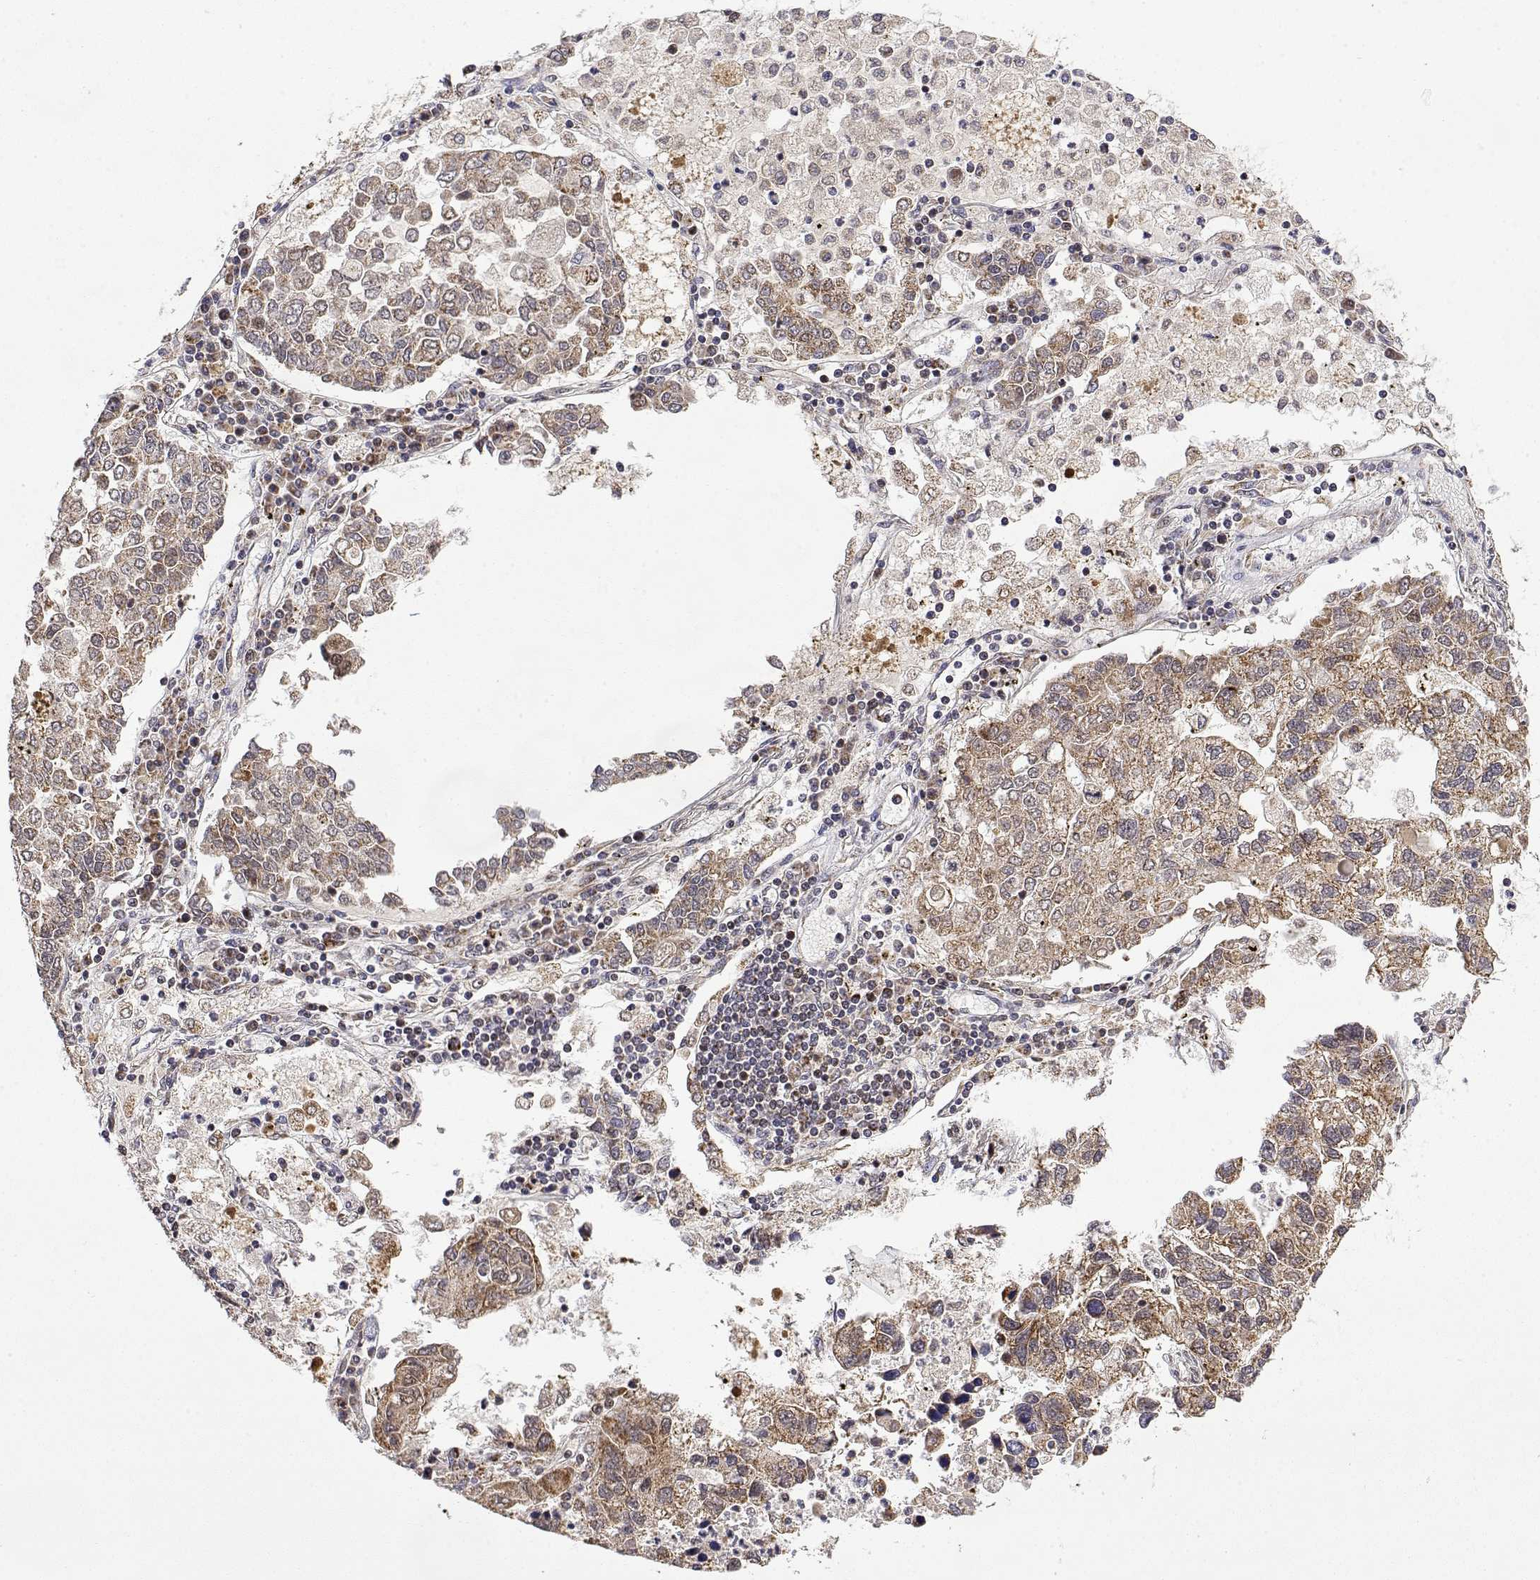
{"staining": {"intensity": "moderate", "quantity": ">75%", "location": "cytoplasmic/membranous"}, "tissue": "lung cancer", "cell_type": "Tumor cells", "image_type": "cancer", "snomed": [{"axis": "morphology", "description": "Adenocarcinoma, NOS"}, {"axis": "topography", "description": "Bronchus"}, {"axis": "topography", "description": "Lung"}], "caption": "The image shows immunohistochemical staining of lung adenocarcinoma. There is moderate cytoplasmic/membranous staining is seen in about >75% of tumor cells. Immunohistochemistry (ihc) stains the protein of interest in brown and the nuclei are stained blue.", "gene": "GADD45GIP1", "patient": {"sex": "female", "age": 51}}